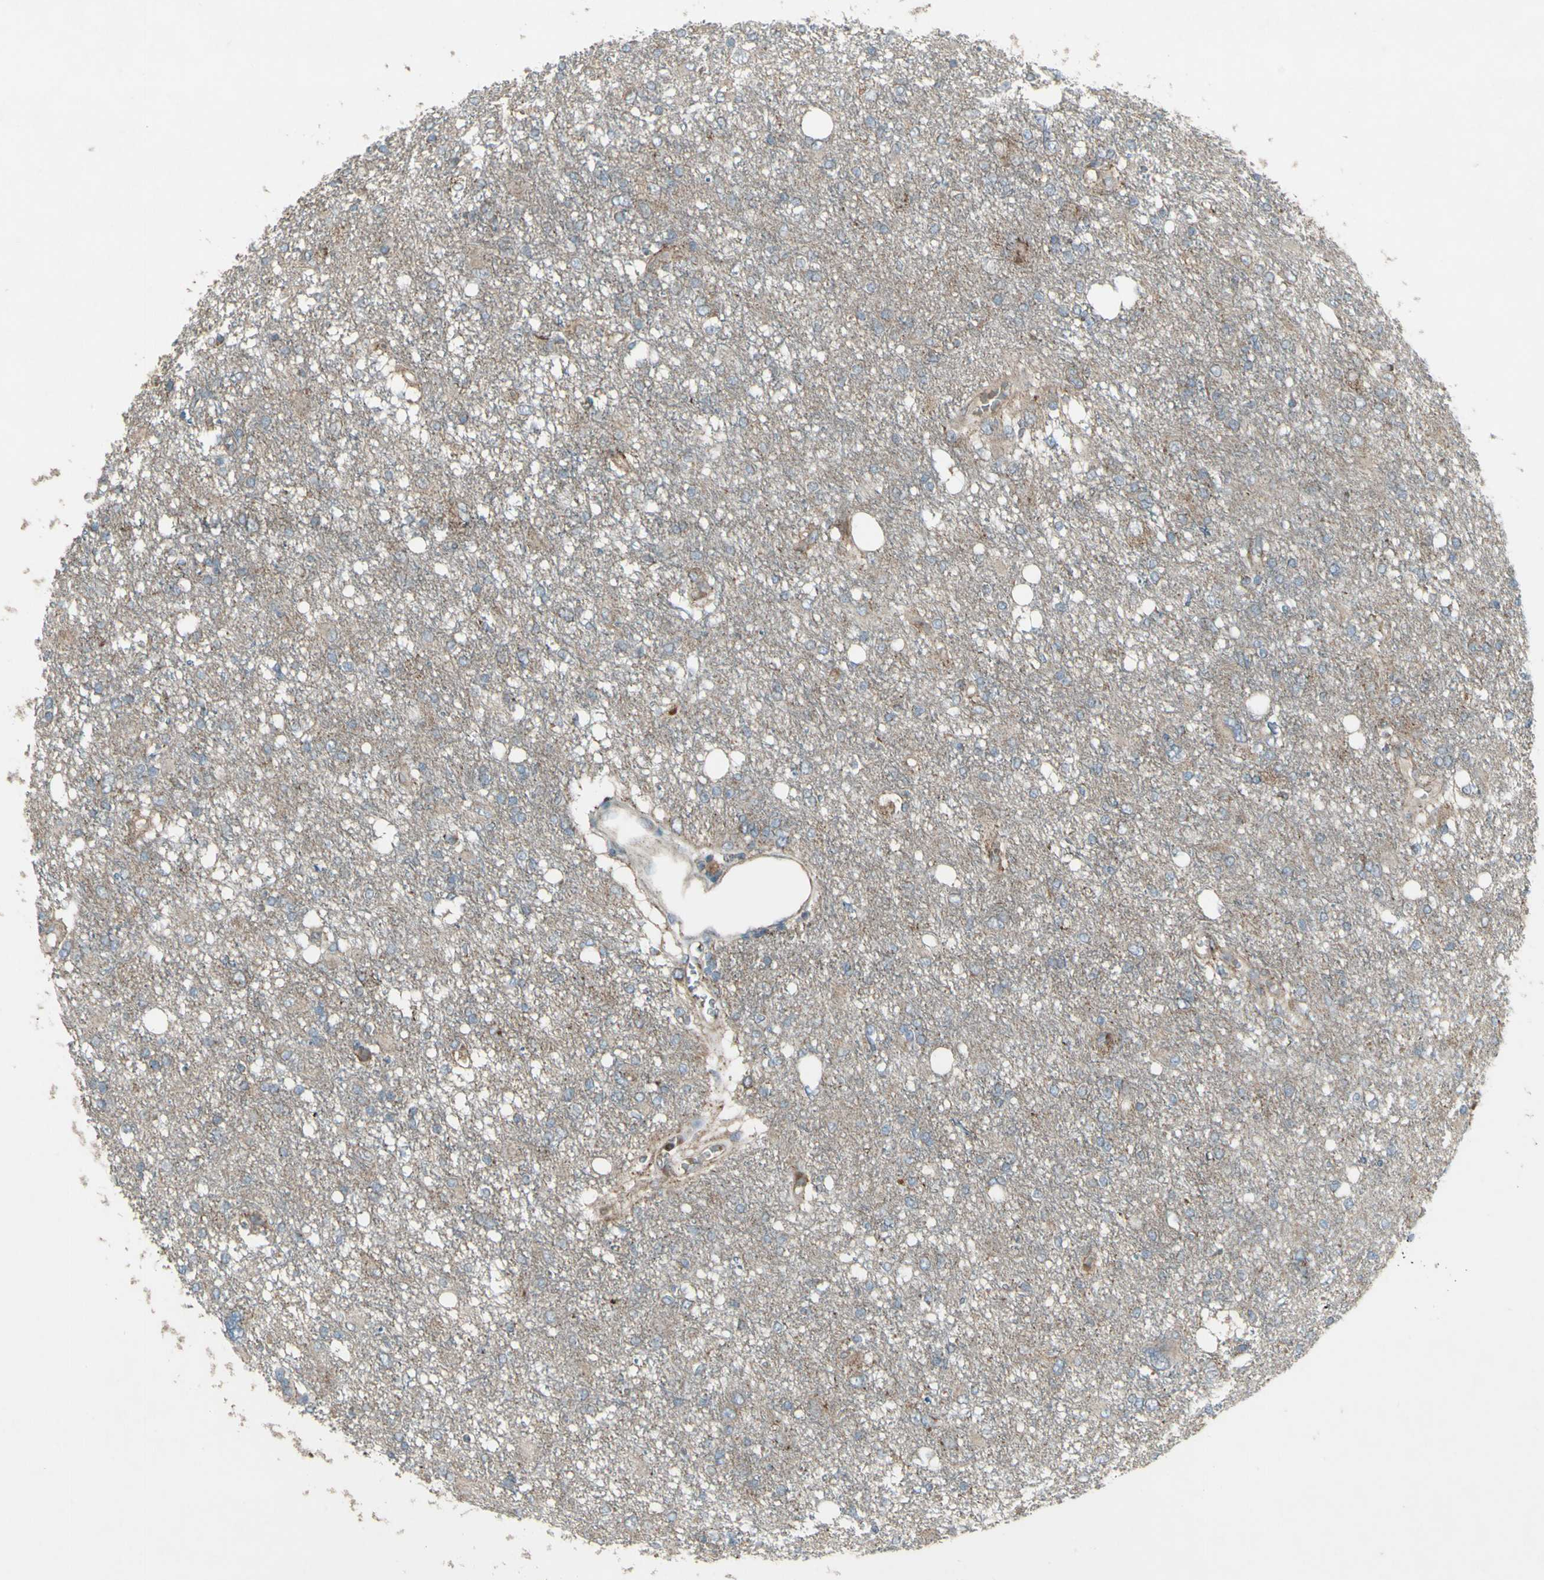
{"staining": {"intensity": "negative", "quantity": "none", "location": "none"}, "tissue": "glioma", "cell_type": "Tumor cells", "image_type": "cancer", "snomed": [{"axis": "morphology", "description": "Glioma, malignant, High grade"}, {"axis": "topography", "description": "Brain"}], "caption": "Tumor cells are negative for protein expression in human glioma.", "gene": "SHC1", "patient": {"sex": "female", "age": 59}}